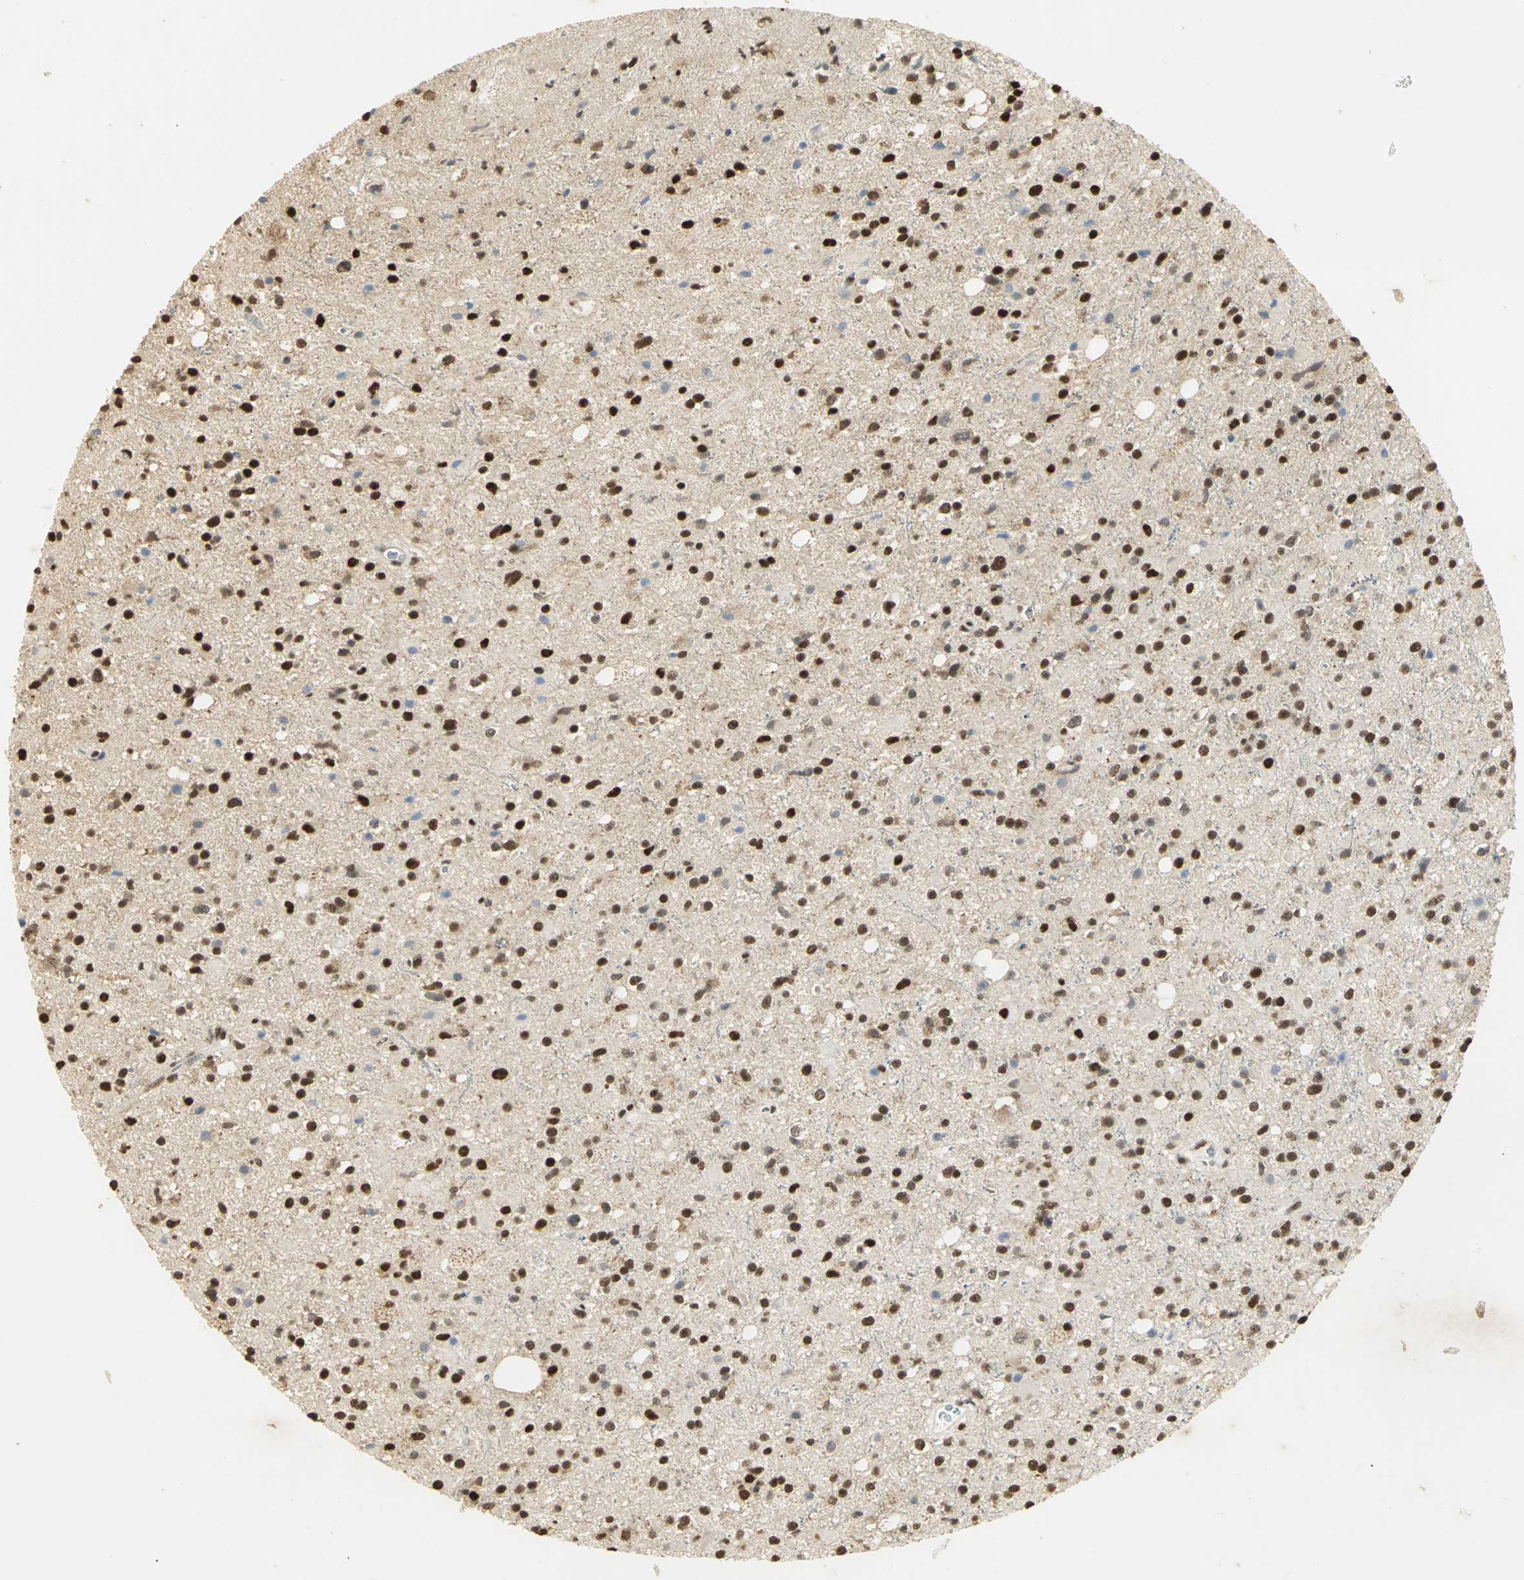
{"staining": {"intensity": "strong", "quantity": ">75%", "location": "nuclear"}, "tissue": "glioma", "cell_type": "Tumor cells", "image_type": "cancer", "snomed": [{"axis": "morphology", "description": "Glioma, malignant, High grade"}, {"axis": "topography", "description": "Brain"}], "caption": "Immunohistochemical staining of glioma displays strong nuclear protein staining in about >75% of tumor cells.", "gene": "SET", "patient": {"sex": "male", "age": 33}}